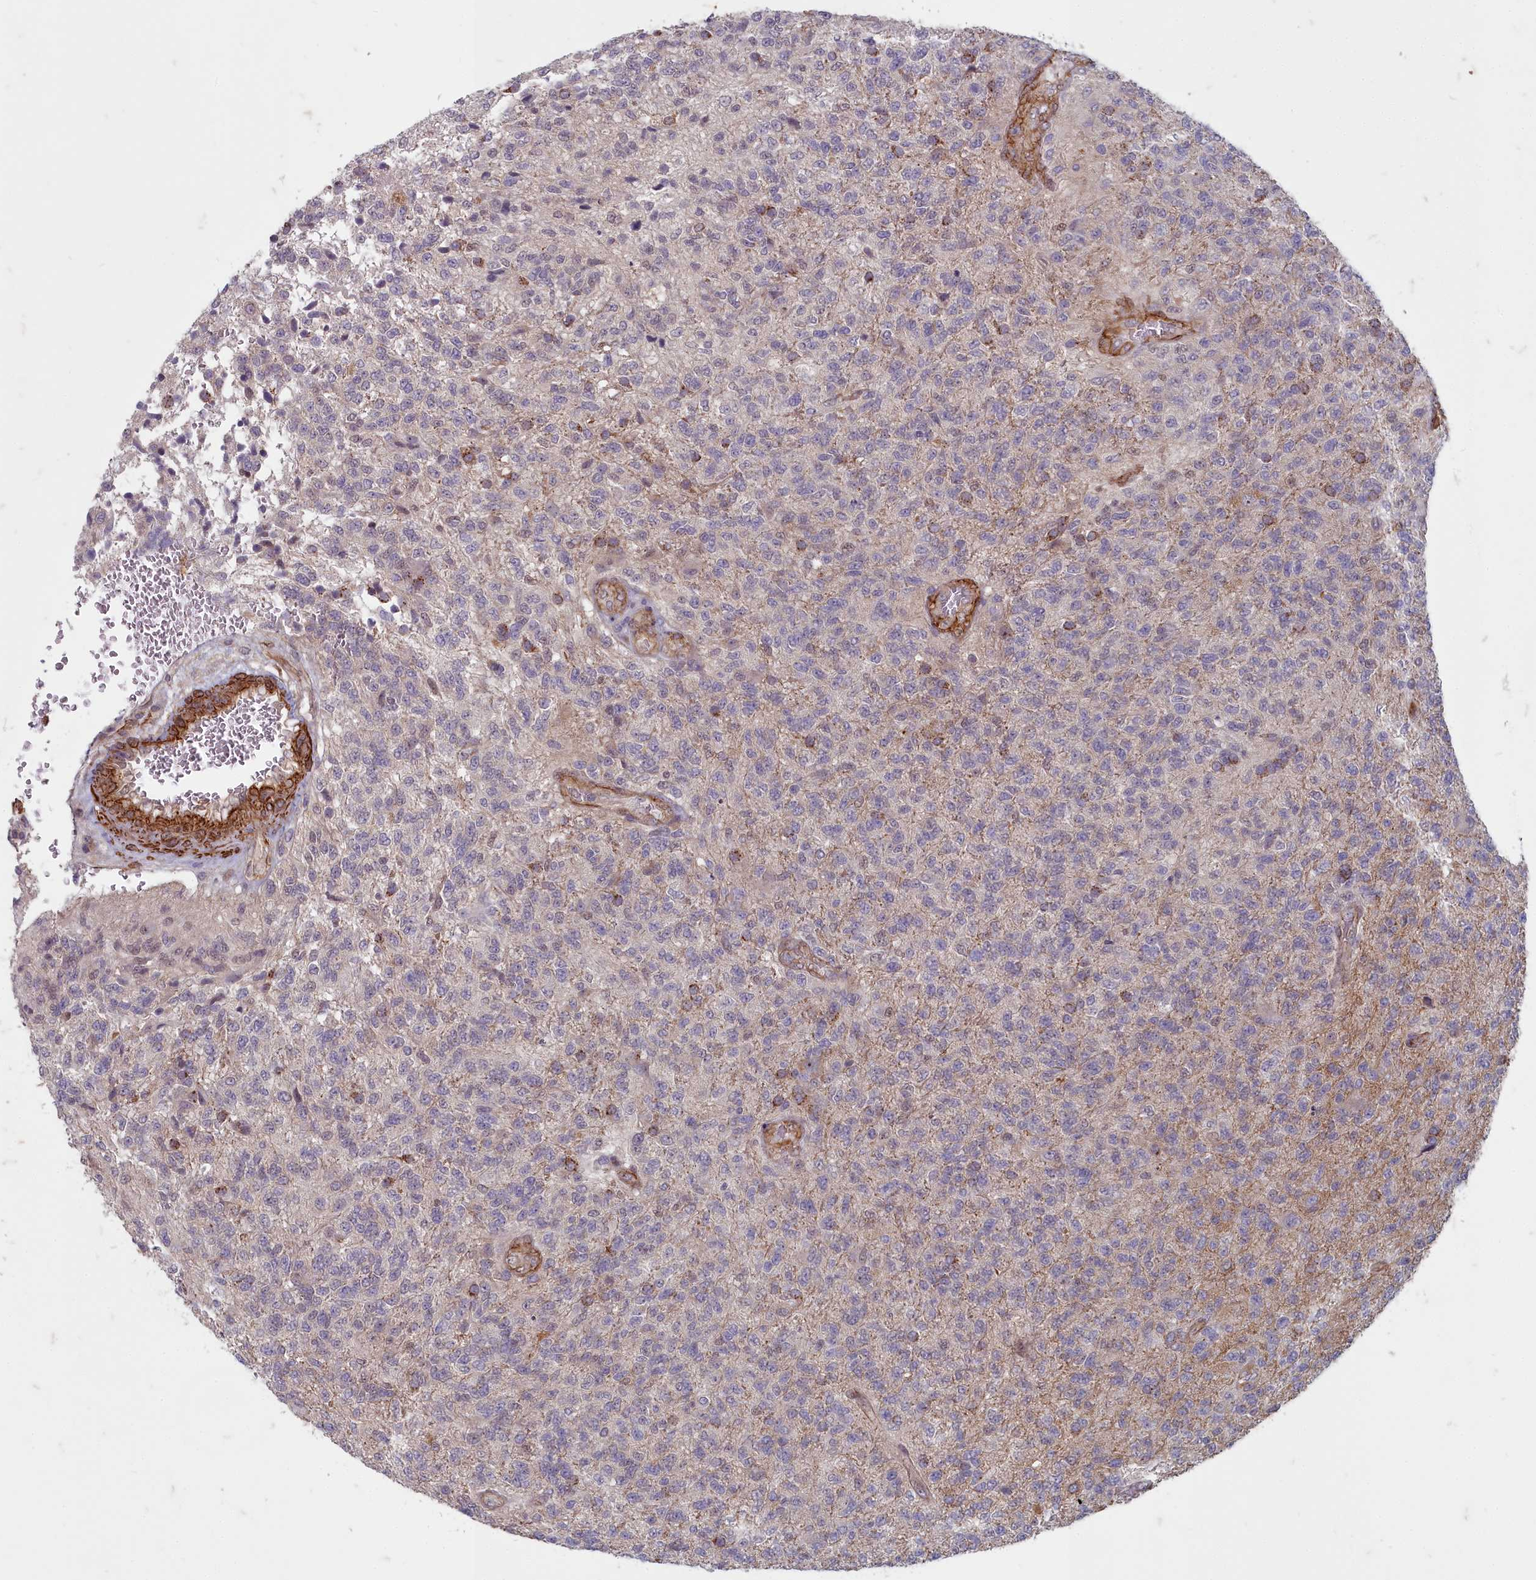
{"staining": {"intensity": "negative", "quantity": "none", "location": "none"}, "tissue": "glioma", "cell_type": "Tumor cells", "image_type": "cancer", "snomed": [{"axis": "morphology", "description": "Glioma, malignant, High grade"}, {"axis": "topography", "description": "Brain"}], "caption": "The photomicrograph demonstrates no staining of tumor cells in glioma.", "gene": "ZNF626", "patient": {"sex": "male", "age": 56}}